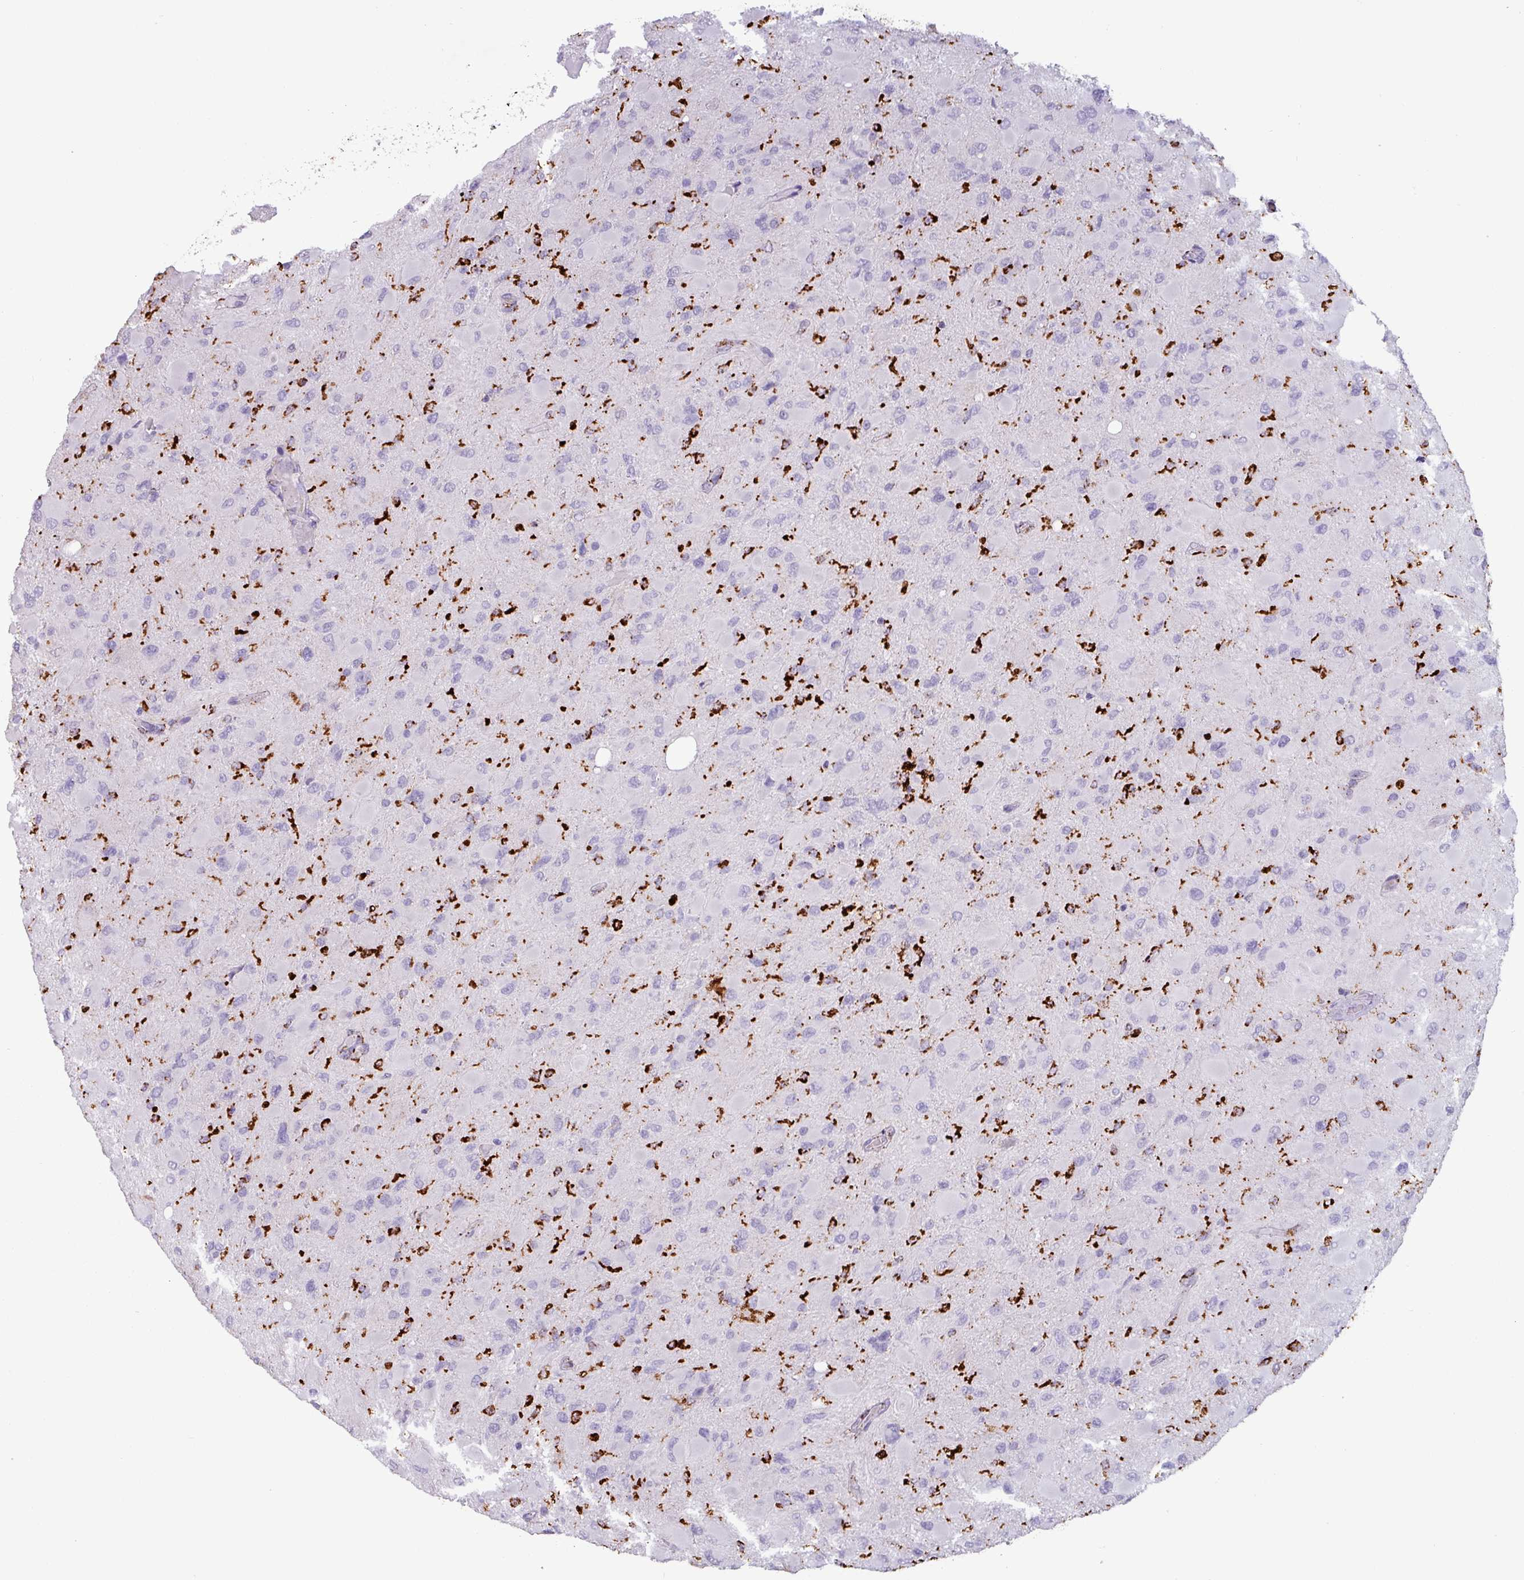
{"staining": {"intensity": "negative", "quantity": "none", "location": "none"}, "tissue": "glioma", "cell_type": "Tumor cells", "image_type": "cancer", "snomed": [{"axis": "morphology", "description": "Glioma, malignant, High grade"}, {"axis": "topography", "description": "Cerebral cortex"}], "caption": "Glioma was stained to show a protein in brown. There is no significant staining in tumor cells. The staining is performed using DAB (3,3'-diaminobenzidine) brown chromogen with nuclei counter-stained in using hematoxylin.", "gene": "PLIN2", "patient": {"sex": "female", "age": 36}}